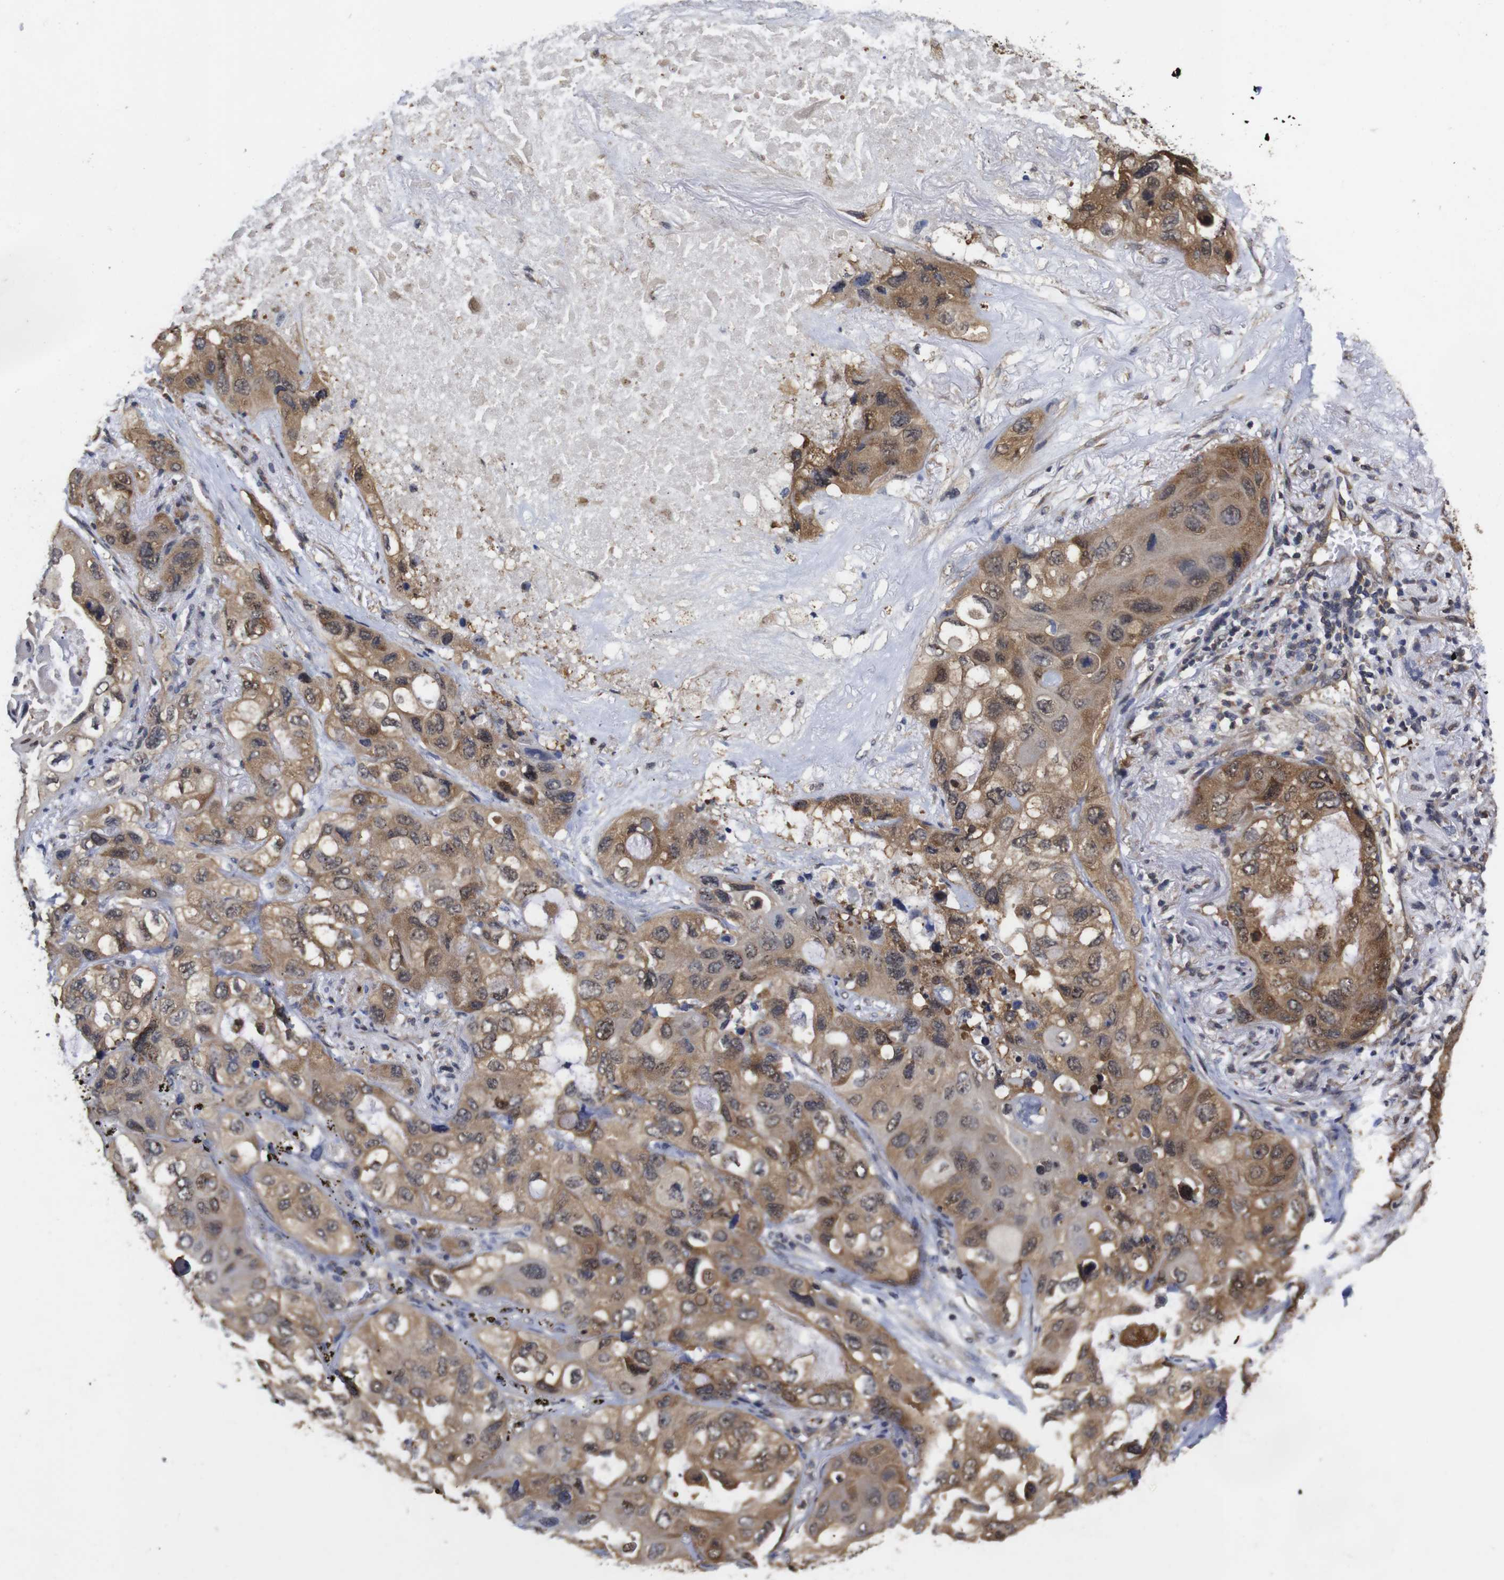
{"staining": {"intensity": "moderate", "quantity": ">75%", "location": "cytoplasmic/membranous,nuclear"}, "tissue": "lung cancer", "cell_type": "Tumor cells", "image_type": "cancer", "snomed": [{"axis": "morphology", "description": "Squamous cell carcinoma, NOS"}, {"axis": "topography", "description": "Lung"}], "caption": "Squamous cell carcinoma (lung) tissue displays moderate cytoplasmic/membranous and nuclear expression in approximately >75% of tumor cells, visualized by immunohistochemistry.", "gene": "SUMO3", "patient": {"sex": "female", "age": 73}}